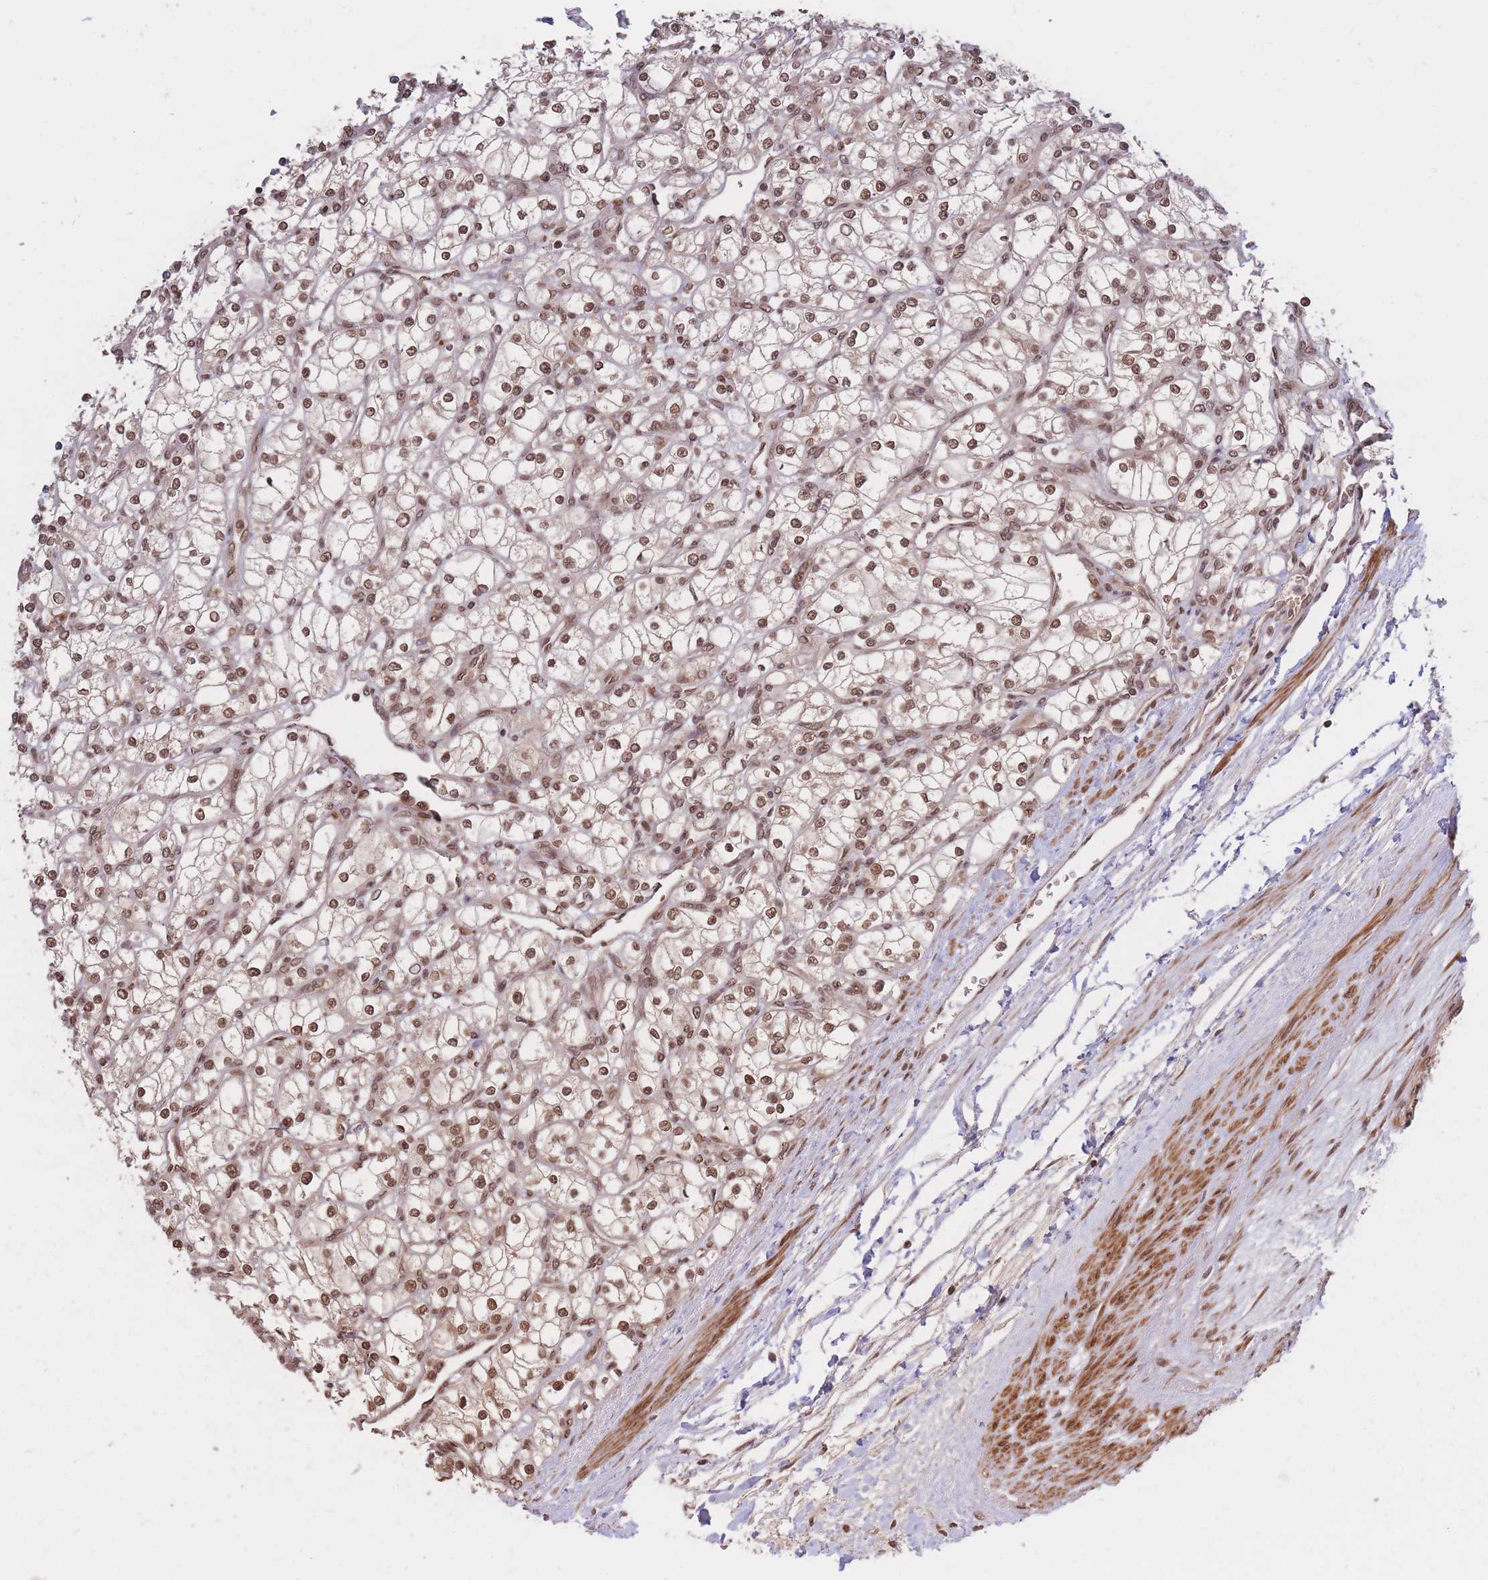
{"staining": {"intensity": "moderate", "quantity": ">75%", "location": "nuclear"}, "tissue": "renal cancer", "cell_type": "Tumor cells", "image_type": "cancer", "snomed": [{"axis": "morphology", "description": "Adenocarcinoma, NOS"}, {"axis": "topography", "description": "Kidney"}], "caption": "Immunohistochemistry (IHC) histopathology image of neoplastic tissue: human renal cancer (adenocarcinoma) stained using IHC displays medium levels of moderate protein expression localized specifically in the nuclear of tumor cells, appearing as a nuclear brown color.", "gene": "SRA1", "patient": {"sex": "male", "age": 80}}